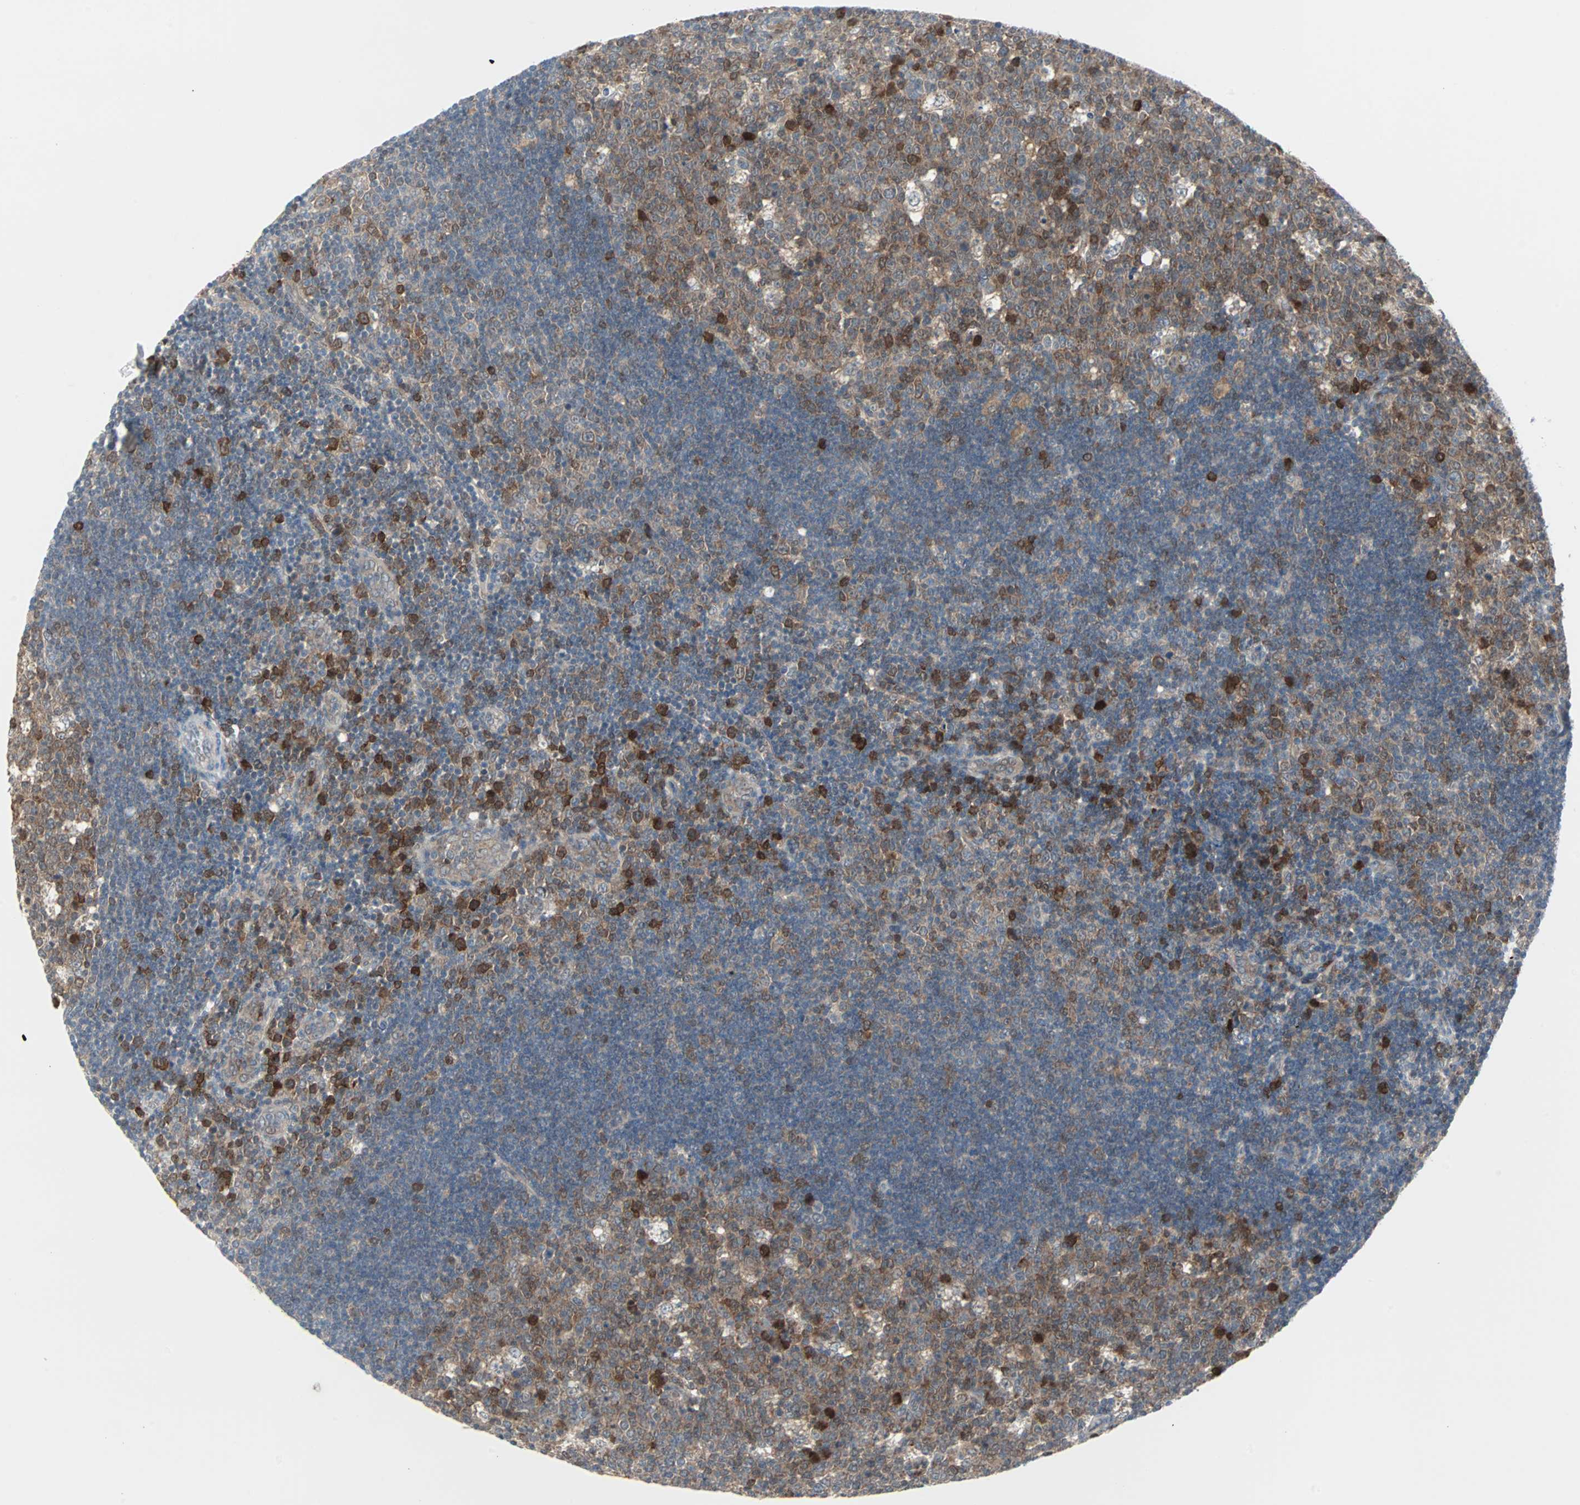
{"staining": {"intensity": "moderate", "quantity": "25%-75%", "location": "cytoplasmic/membranous"}, "tissue": "lymph node", "cell_type": "Germinal center cells", "image_type": "normal", "snomed": [{"axis": "morphology", "description": "Normal tissue, NOS"}, {"axis": "topography", "description": "Lymph node"}, {"axis": "topography", "description": "Salivary gland"}], "caption": "DAB immunohistochemical staining of benign lymph node reveals moderate cytoplasmic/membranous protein expression in about 25%-75% of germinal center cells.", "gene": "CASP3", "patient": {"sex": "male", "age": 8}}